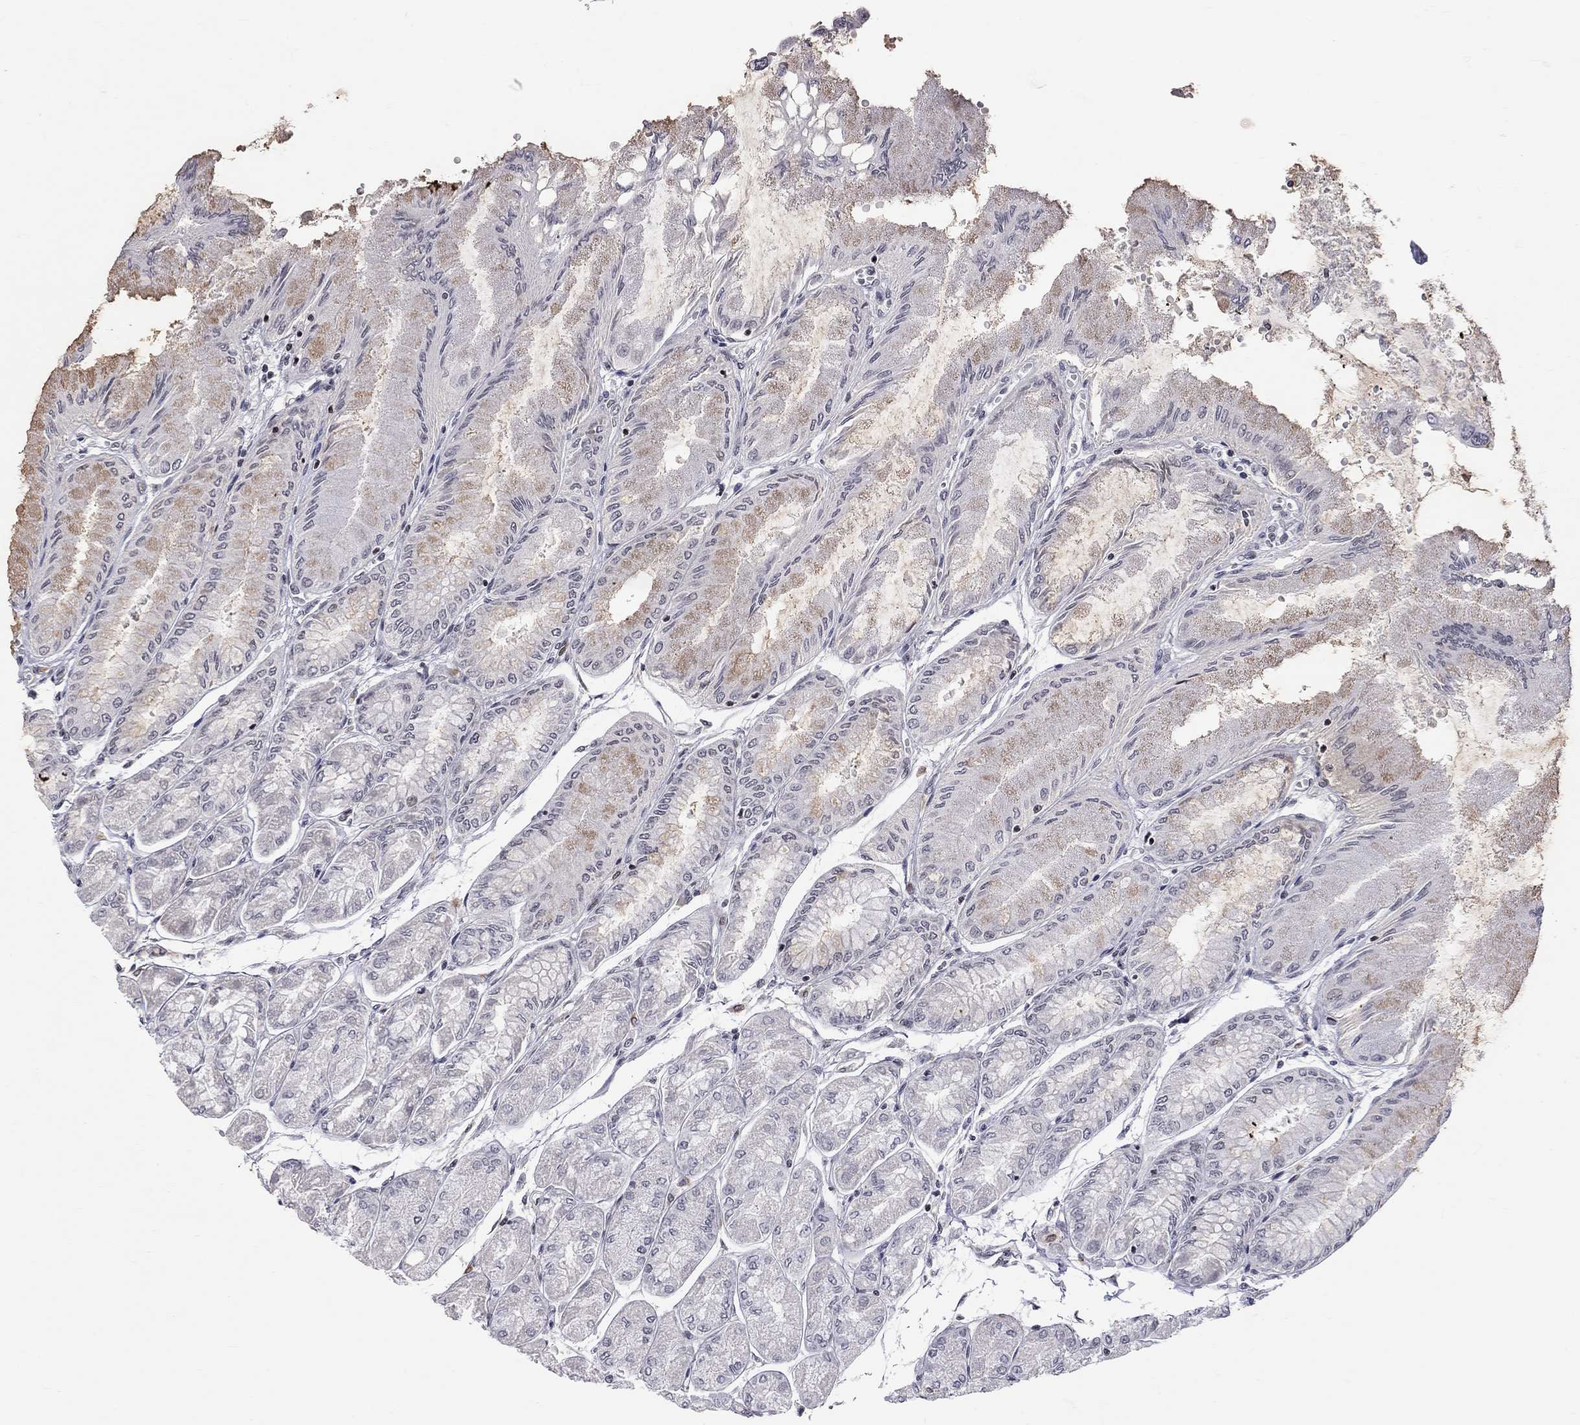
{"staining": {"intensity": "weak", "quantity": "25%-75%", "location": "cytoplasmic/membranous"}, "tissue": "stomach", "cell_type": "Glandular cells", "image_type": "normal", "snomed": [{"axis": "morphology", "description": "Normal tissue, NOS"}, {"axis": "topography", "description": "Stomach, upper"}], "caption": "Unremarkable stomach demonstrates weak cytoplasmic/membranous expression in about 25%-75% of glandular cells.", "gene": "MTNR1B", "patient": {"sex": "male", "age": 60}}